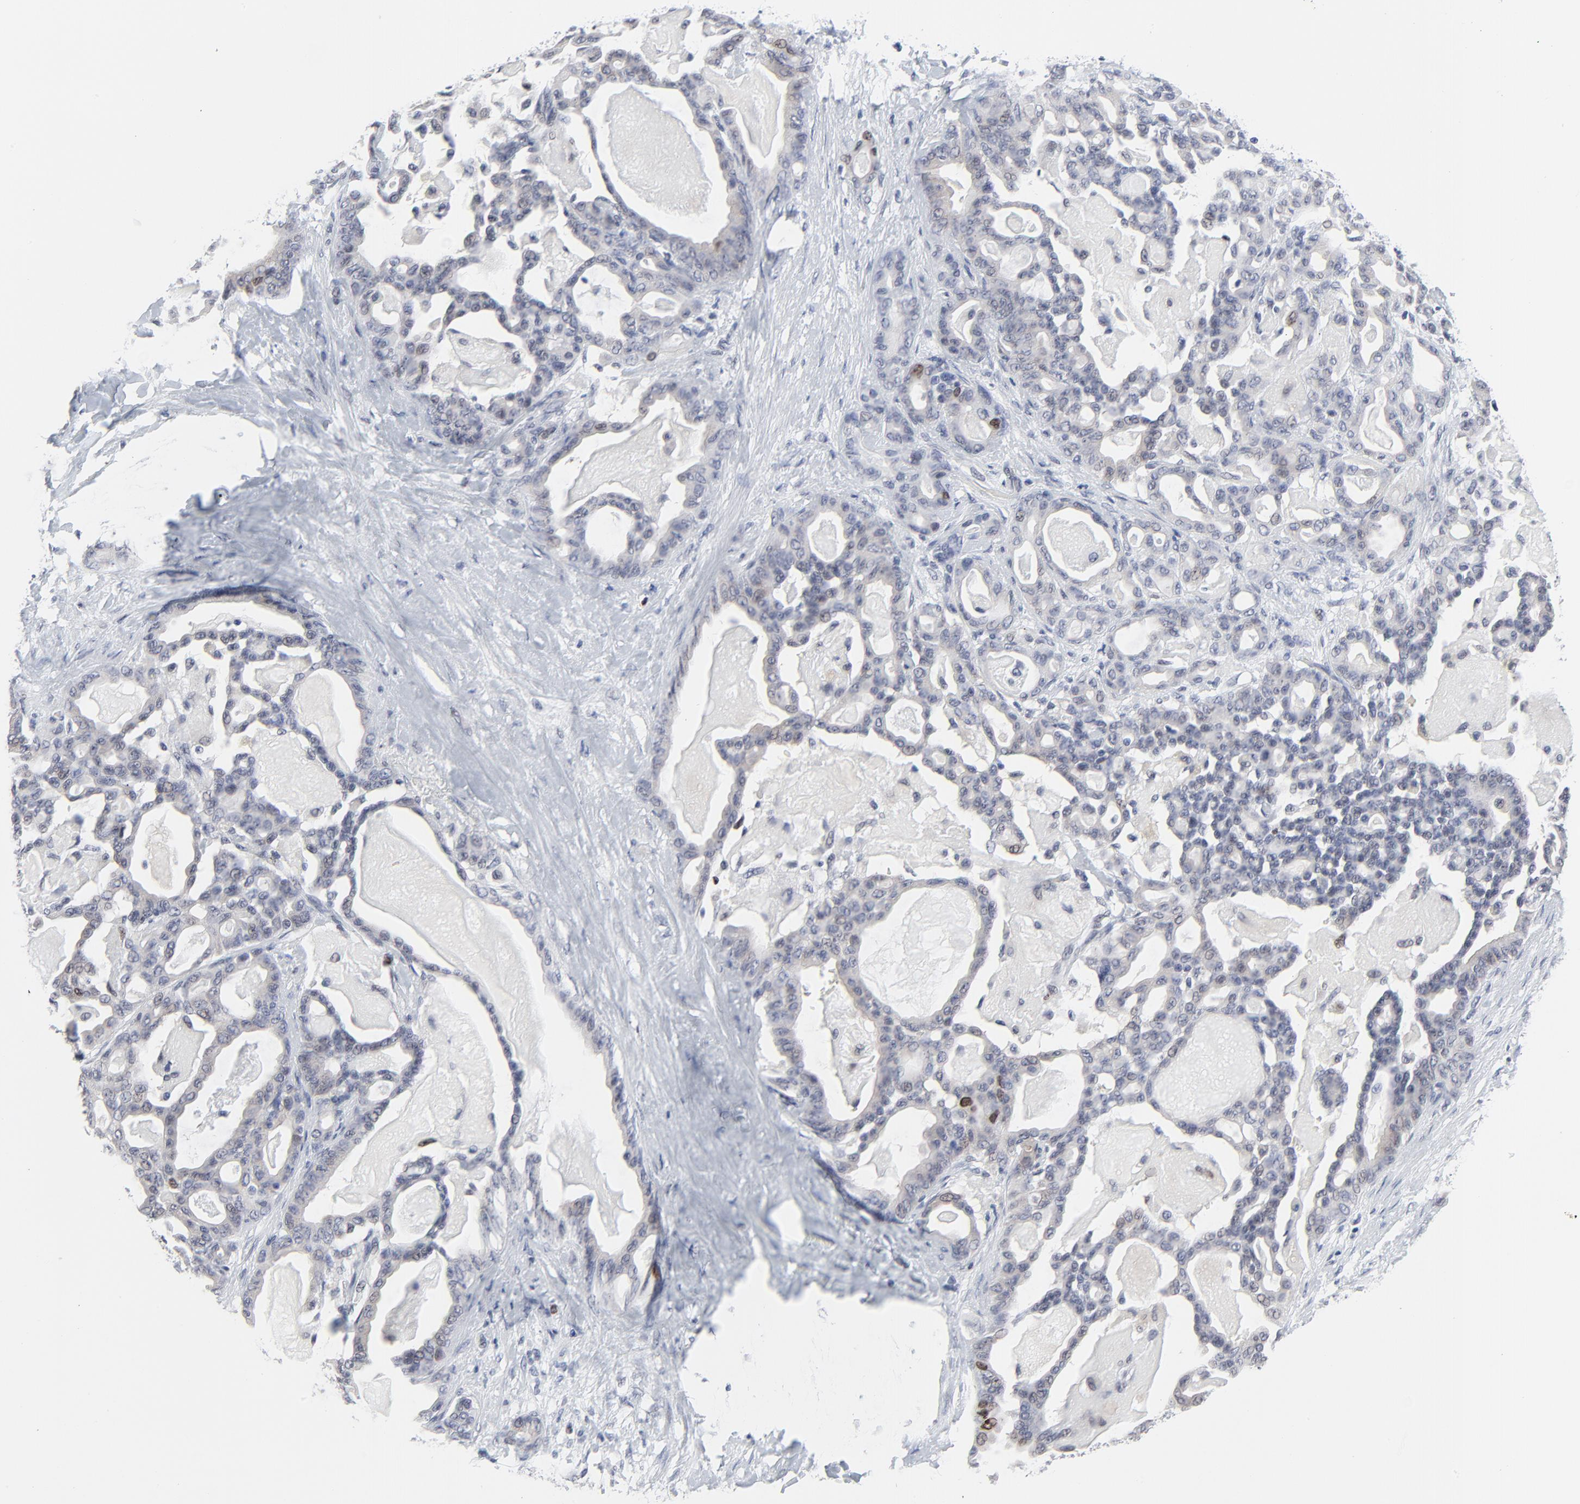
{"staining": {"intensity": "weak", "quantity": "<25%", "location": "nuclear"}, "tissue": "pancreatic cancer", "cell_type": "Tumor cells", "image_type": "cancer", "snomed": [{"axis": "morphology", "description": "Adenocarcinoma, NOS"}, {"axis": "topography", "description": "Pancreas"}], "caption": "This is an immunohistochemistry (IHC) image of pancreatic cancer. There is no expression in tumor cells.", "gene": "ZNF589", "patient": {"sex": "male", "age": 63}}